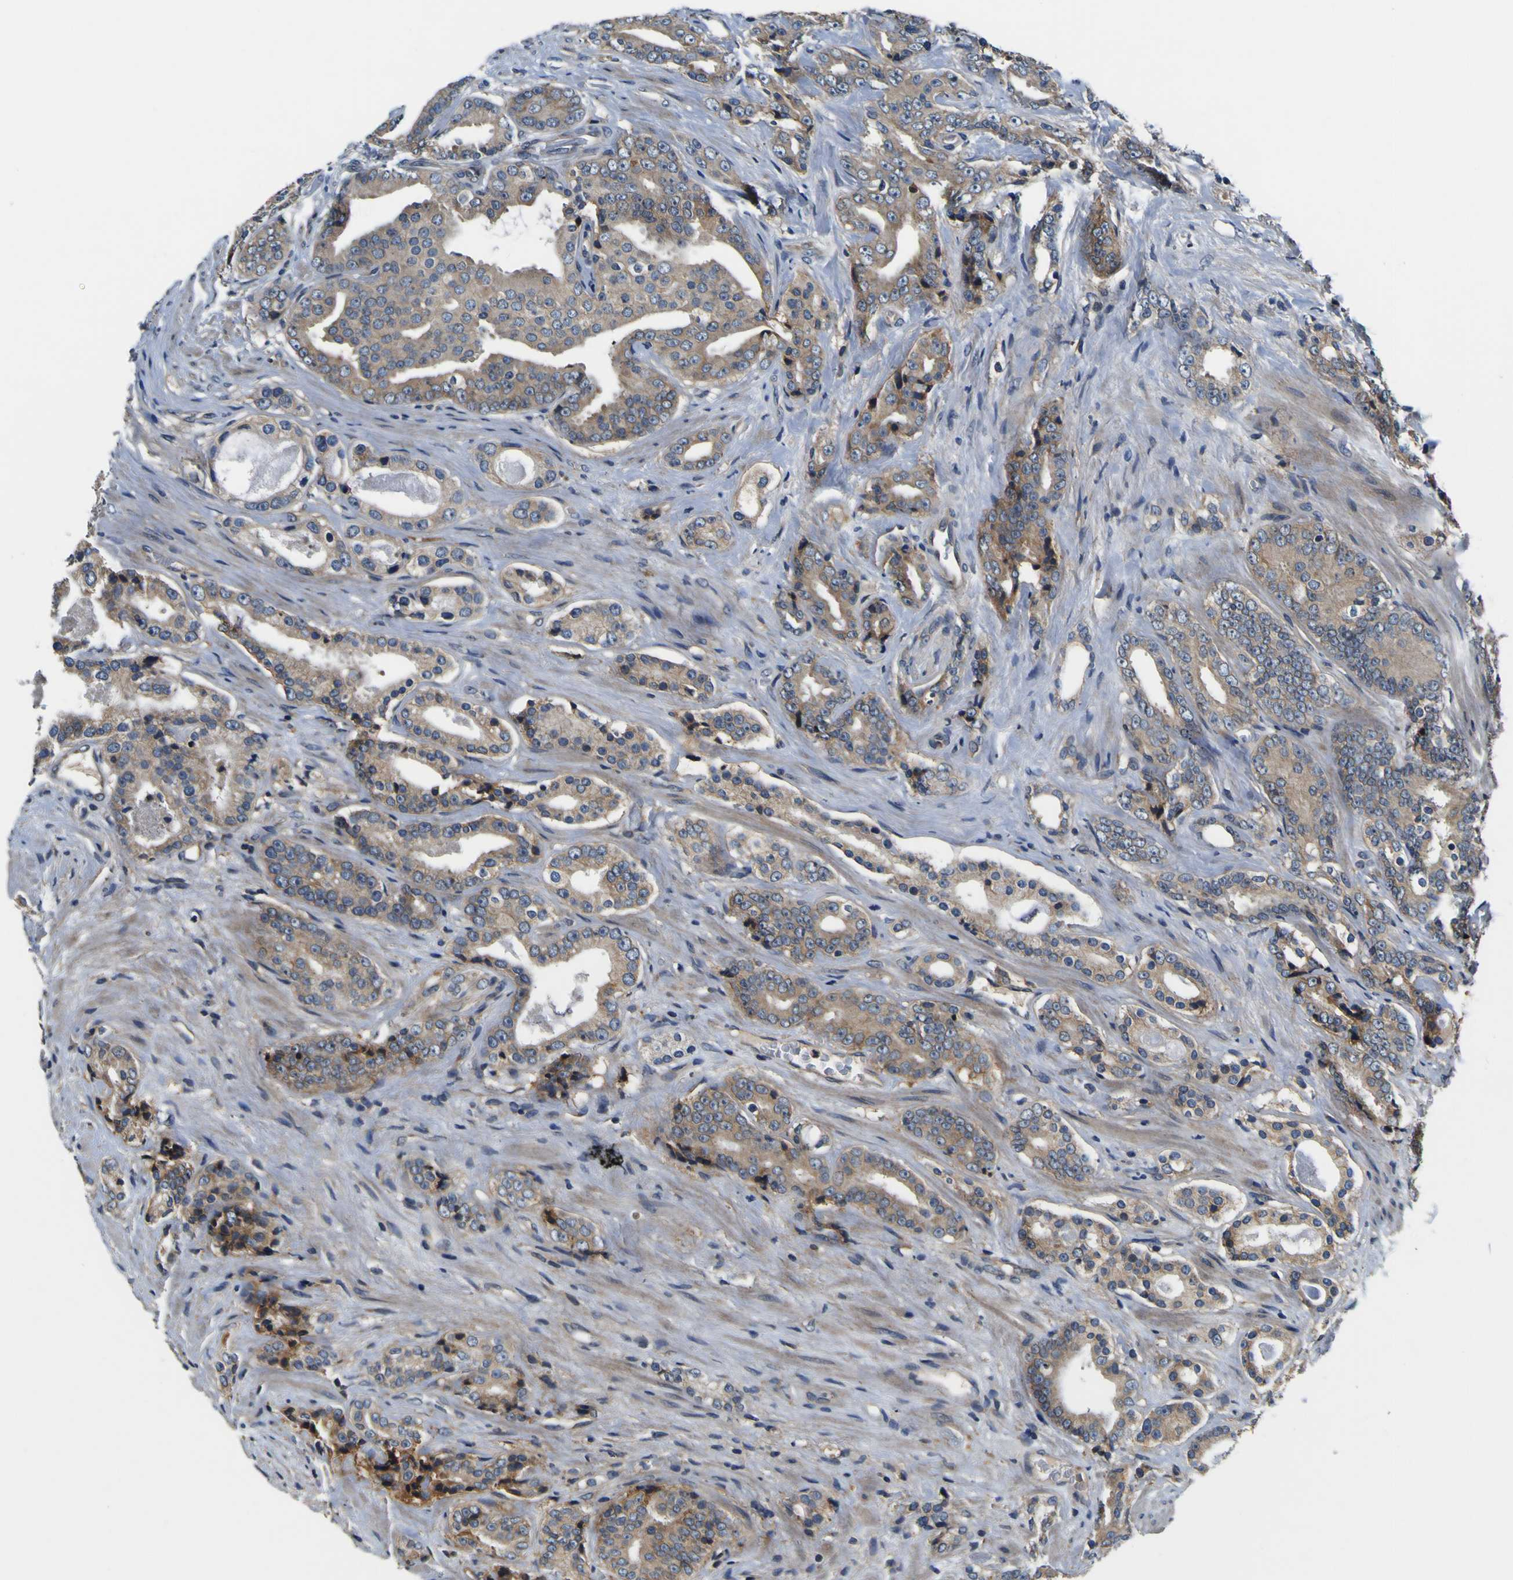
{"staining": {"intensity": "moderate", "quantity": ">75%", "location": "cytoplasmic/membranous"}, "tissue": "prostate cancer", "cell_type": "Tumor cells", "image_type": "cancer", "snomed": [{"axis": "morphology", "description": "Adenocarcinoma, High grade"}, {"axis": "topography", "description": "Prostate"}], "caption": "IHC staining of high-grade adenocarcinoma (prostate), which exhibits medium levels of moderate cytoplasmic/membranous staining in about >75% of tumor cells indicating moderate cytoplasmic/membranous protein positivity. The staining was performed using DAB (brown) for protein detection and nuclei were counterstained in hematoxylin (blue).", "gene": "EPHB4", "patient": {"sex": "male", "age": 71}}